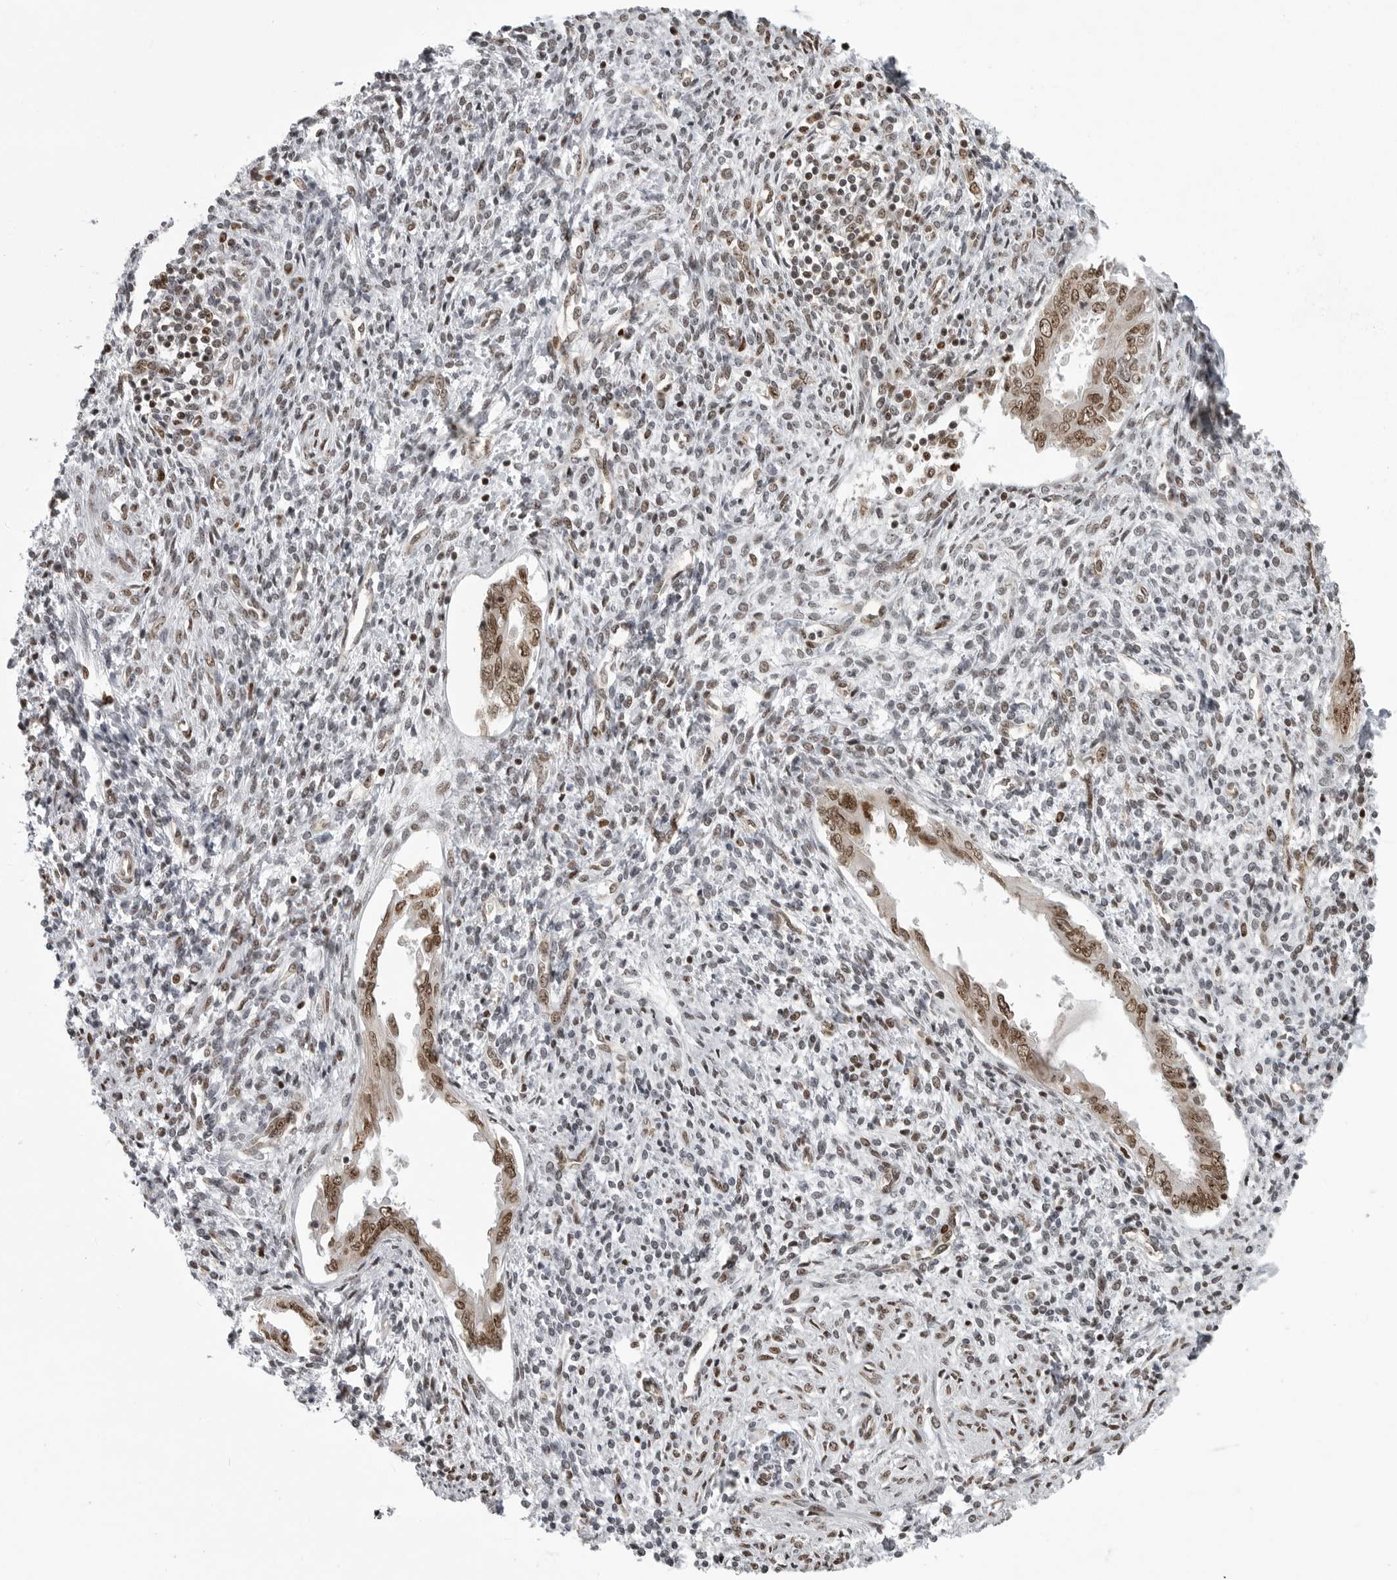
{"staining": {"intensity": "moderate", "quantity": "<25%", "location": "nuclear"}, "tissue": "endometrium", "cell_type": "Cells in endometrial stroma", "image_type": "normal", "snomed": [{"axis": "morphology", "description": "Normal tissue, NOS"}, {"axis": "topography", "description": "Endometrium"}], "caption": "Immunohistochemistry (DAB (3,3'-diaminobenzidine)) staining of normal human endometrium exhibits moderate nuclear protein expression in about <25% of cells in endometrial stroma.", "gene": "YAF2", "patient": {"sex": "female", "age": 66}}